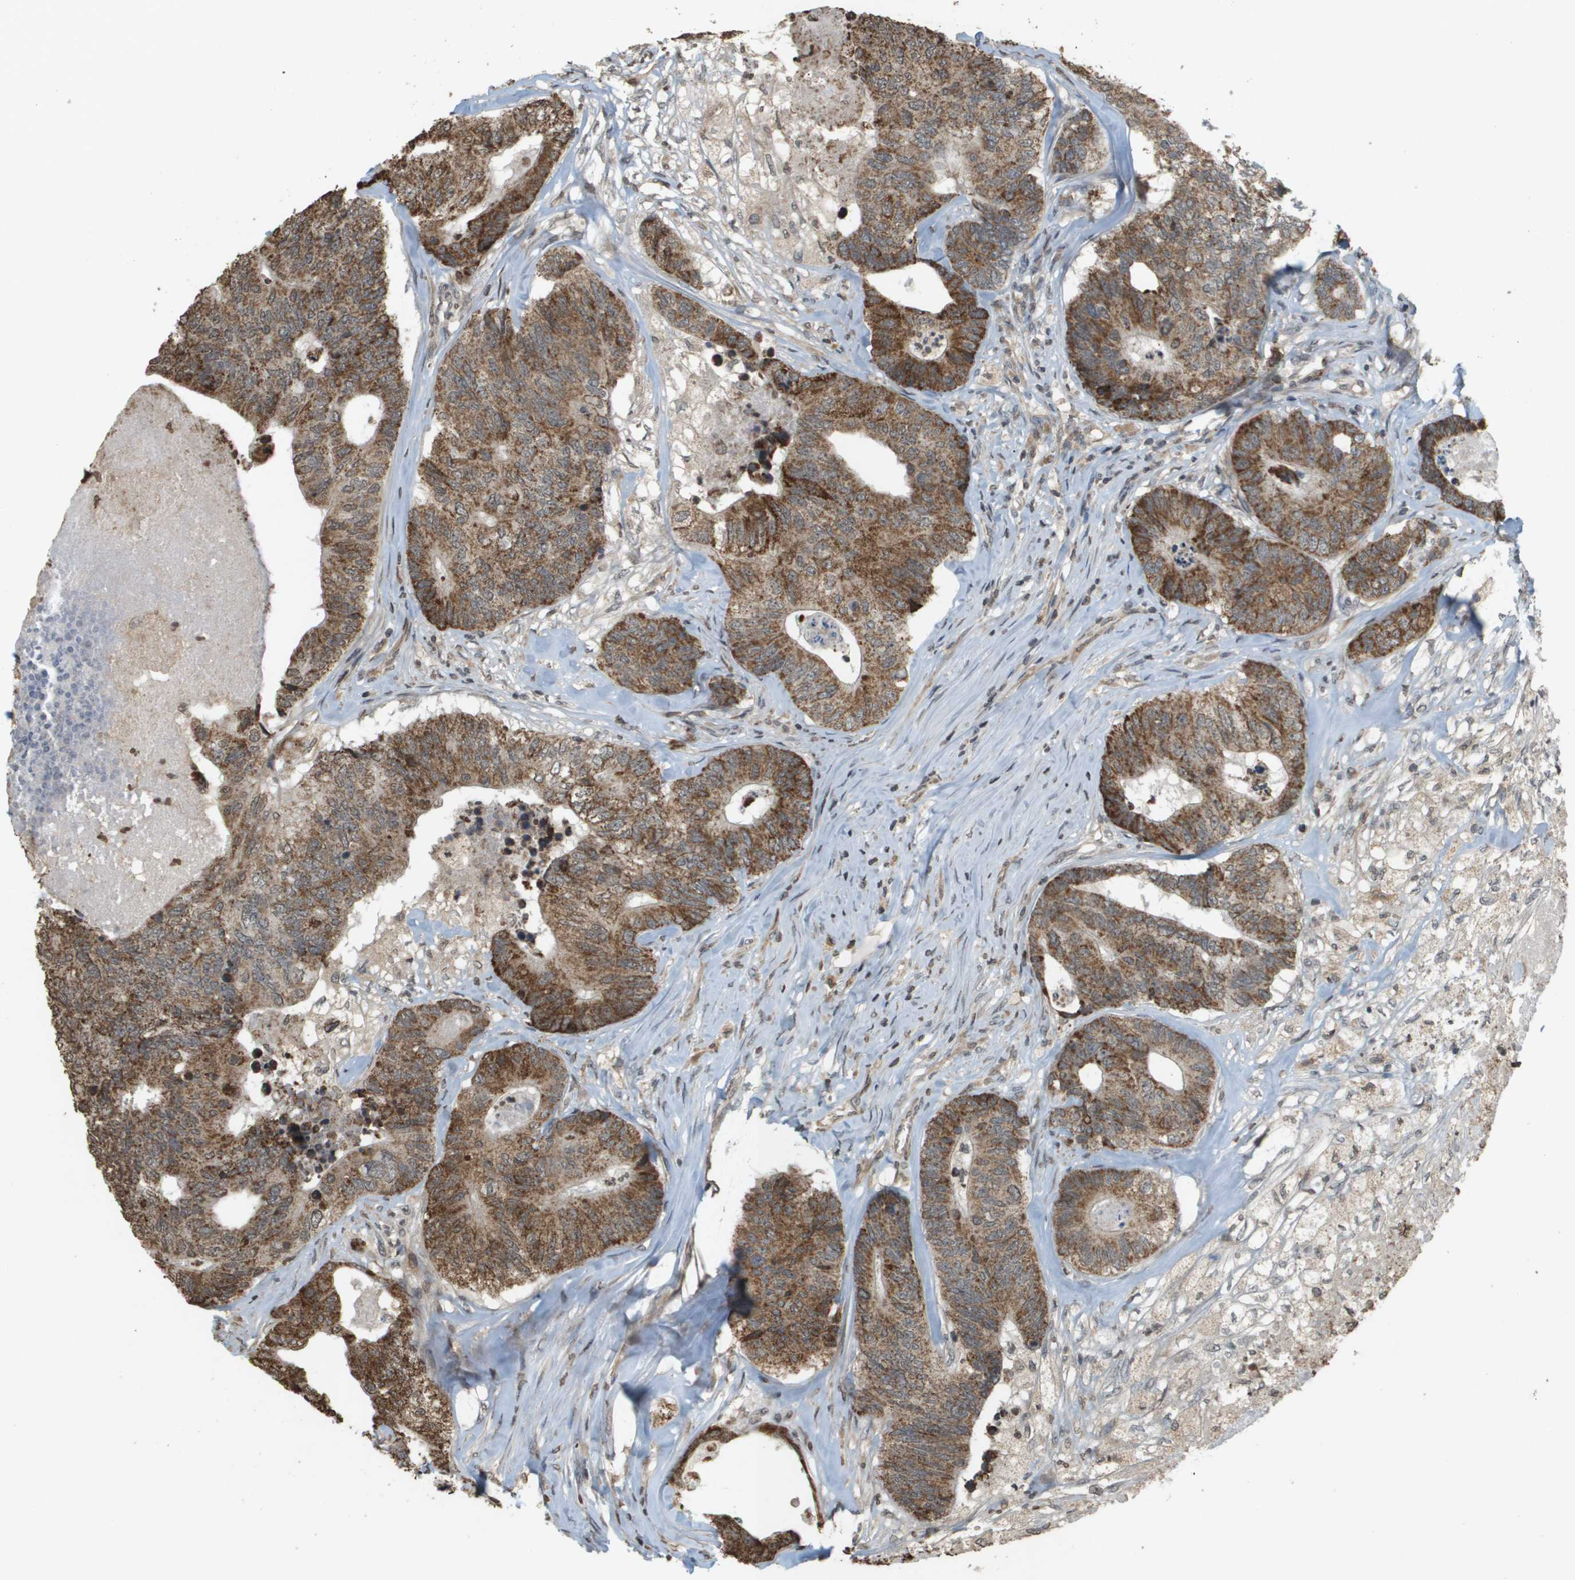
{"staining": {"intensity": "moderate", "quantity": ">75%", "location": "cytoplasmic/membranous"}, "tissue": "colorectal cancer", "cell_type": "Tumor cells", "image_type": "cancer", "snomed": [{"axis": "morphology", "description": "Adenocarcinoma, NOS"}, {"axis": "topography", "description": "Colon"}], "caption": "Immunohistochemical staining of human colorectal adenocarcinoma reveals medium levels of moderate cytoplasmic/membranous staining in about >75% of tumor cells. (Stains: DAB in brown, nuclei in blue, Microscopy: brightfield microscopy at high magnification).", "gene": "RAB21", "patient": {"sex": "female", "age": 57}}